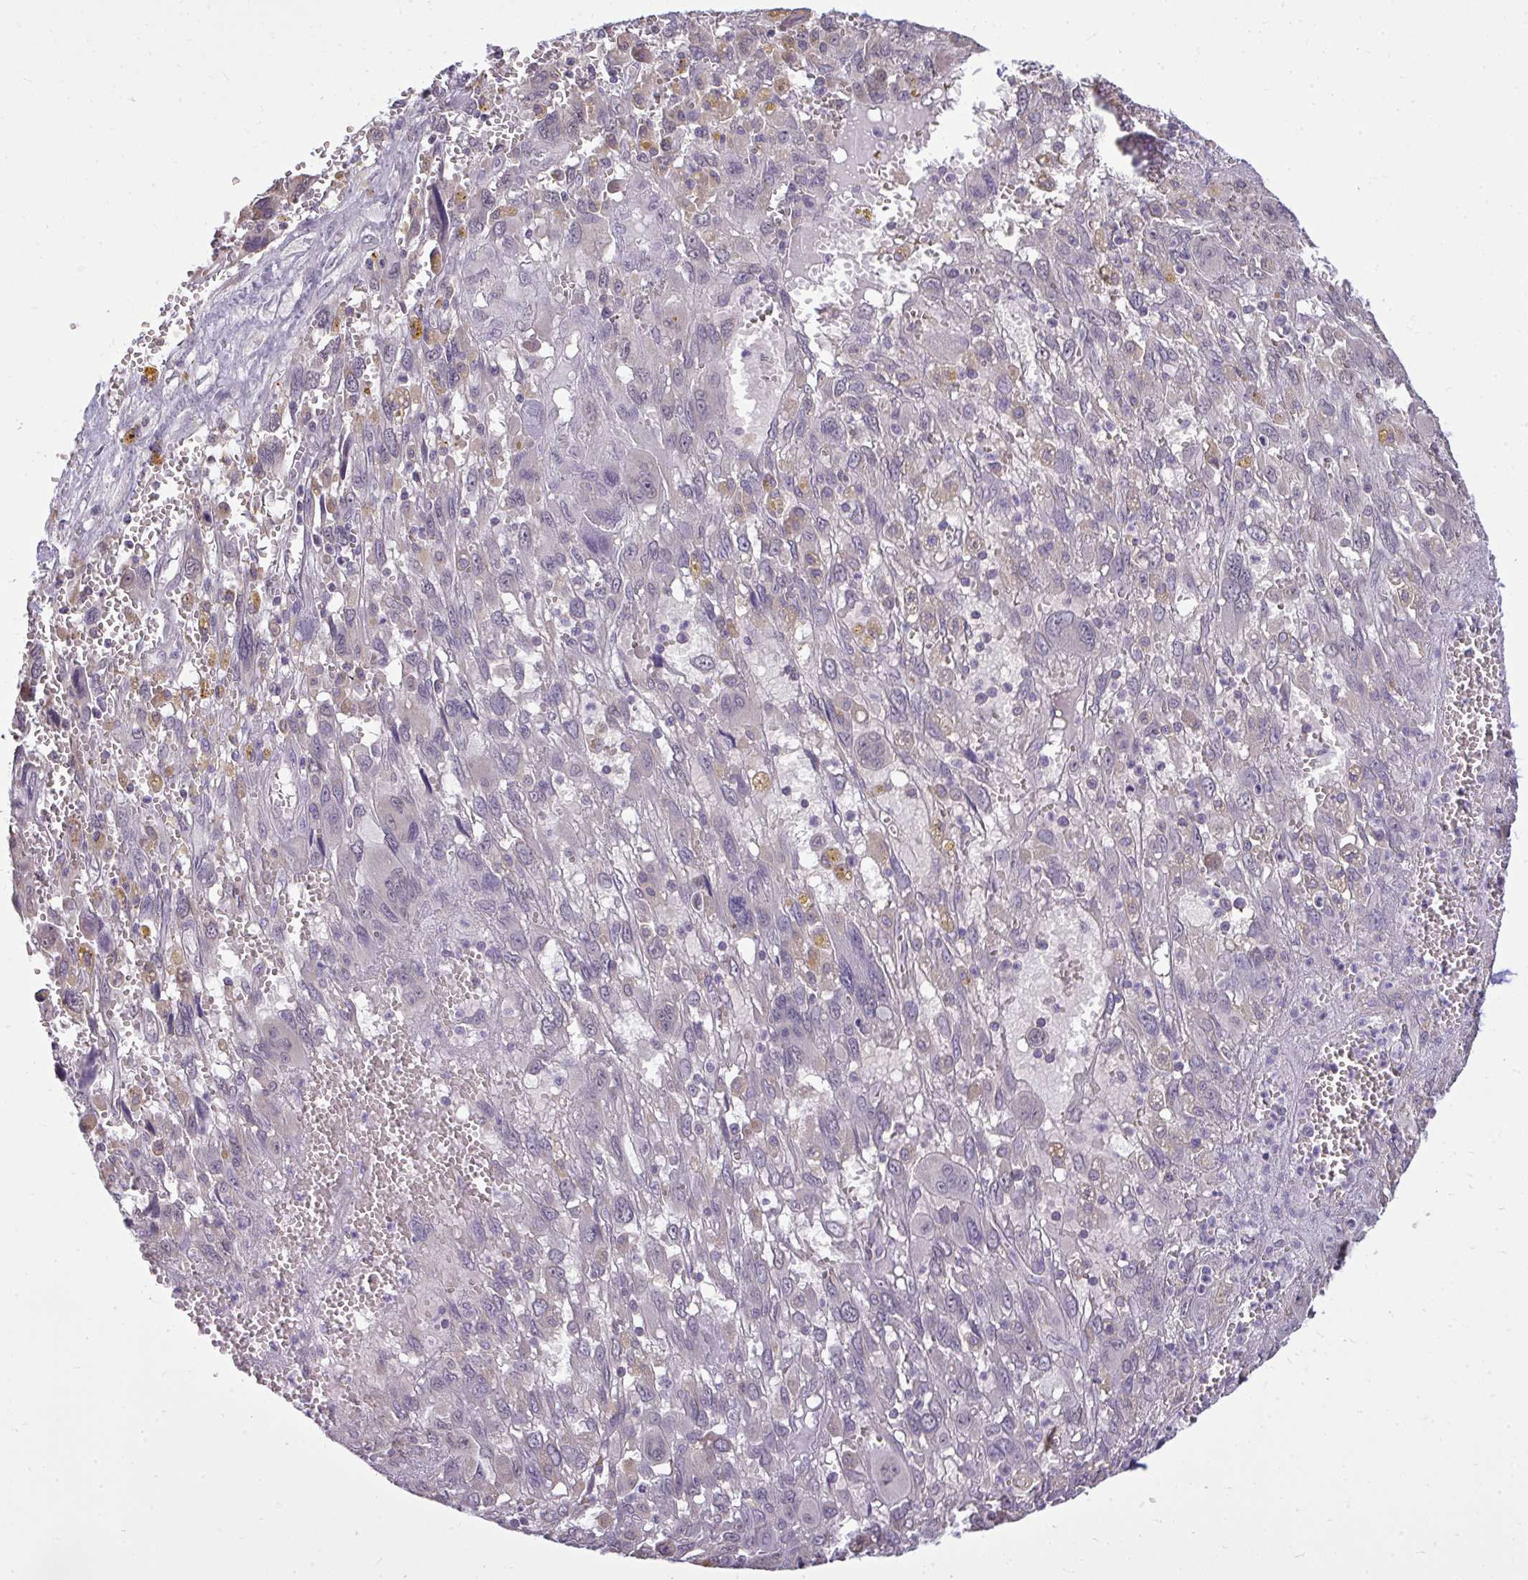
{"staining": {"intensity": "negative", "quantity": "none", "location": "none"}, "tissue": "pancreatic cancer", "cell_type": "Tumor cells", "image_type": "cancer", "snomed": [{"axis": "morphology", "description": "Adenocarcinoma, NOS"}, {"axis": "topography", "description": "Pancreas"}], "caption": "There is no significant staining in tumor cells of pancreatic adenocarcinoma.", "gene": "NPPA", "patient": {"sex": "female", "age": 47}}